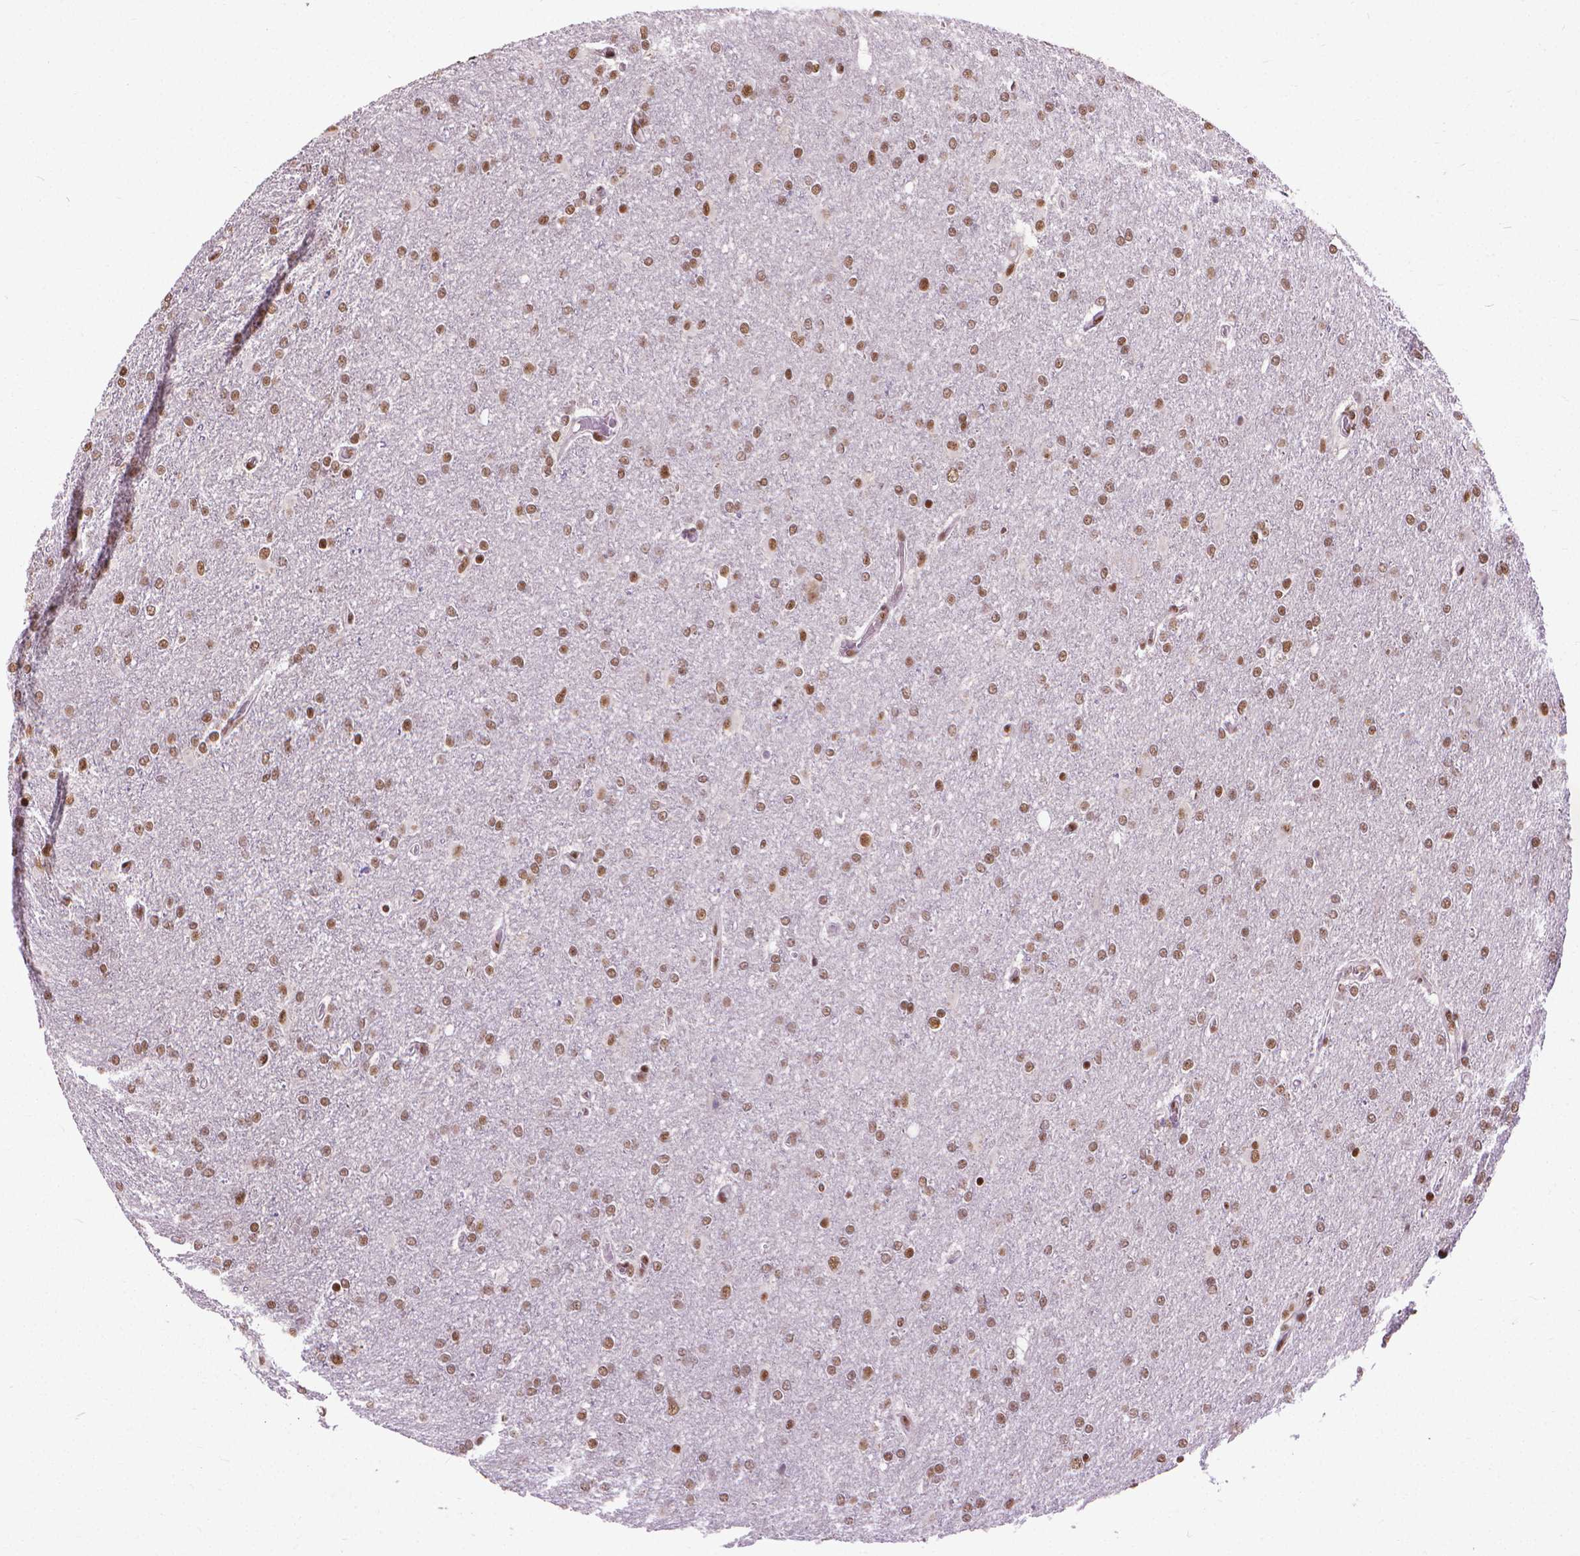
{"staining": {"intensity": "moderate", "quantity": ">75%", "location": "nuclear"}, "tissue": "glioma", "cell_type": "Tumor cells", "image_type": "cancer", "snomed": [{"axis": "morphology", "description": "Glioma, malignant, High grade"}, {"axis": "topography", "description": "Cerebral cortex"}], "caption": "Human malignant glioma (high-grade) stained with a protein marker reveals moderate staining in tumor cells.", "gene": "AKAP8", "patient": {"sex": "male", "age": 70}}